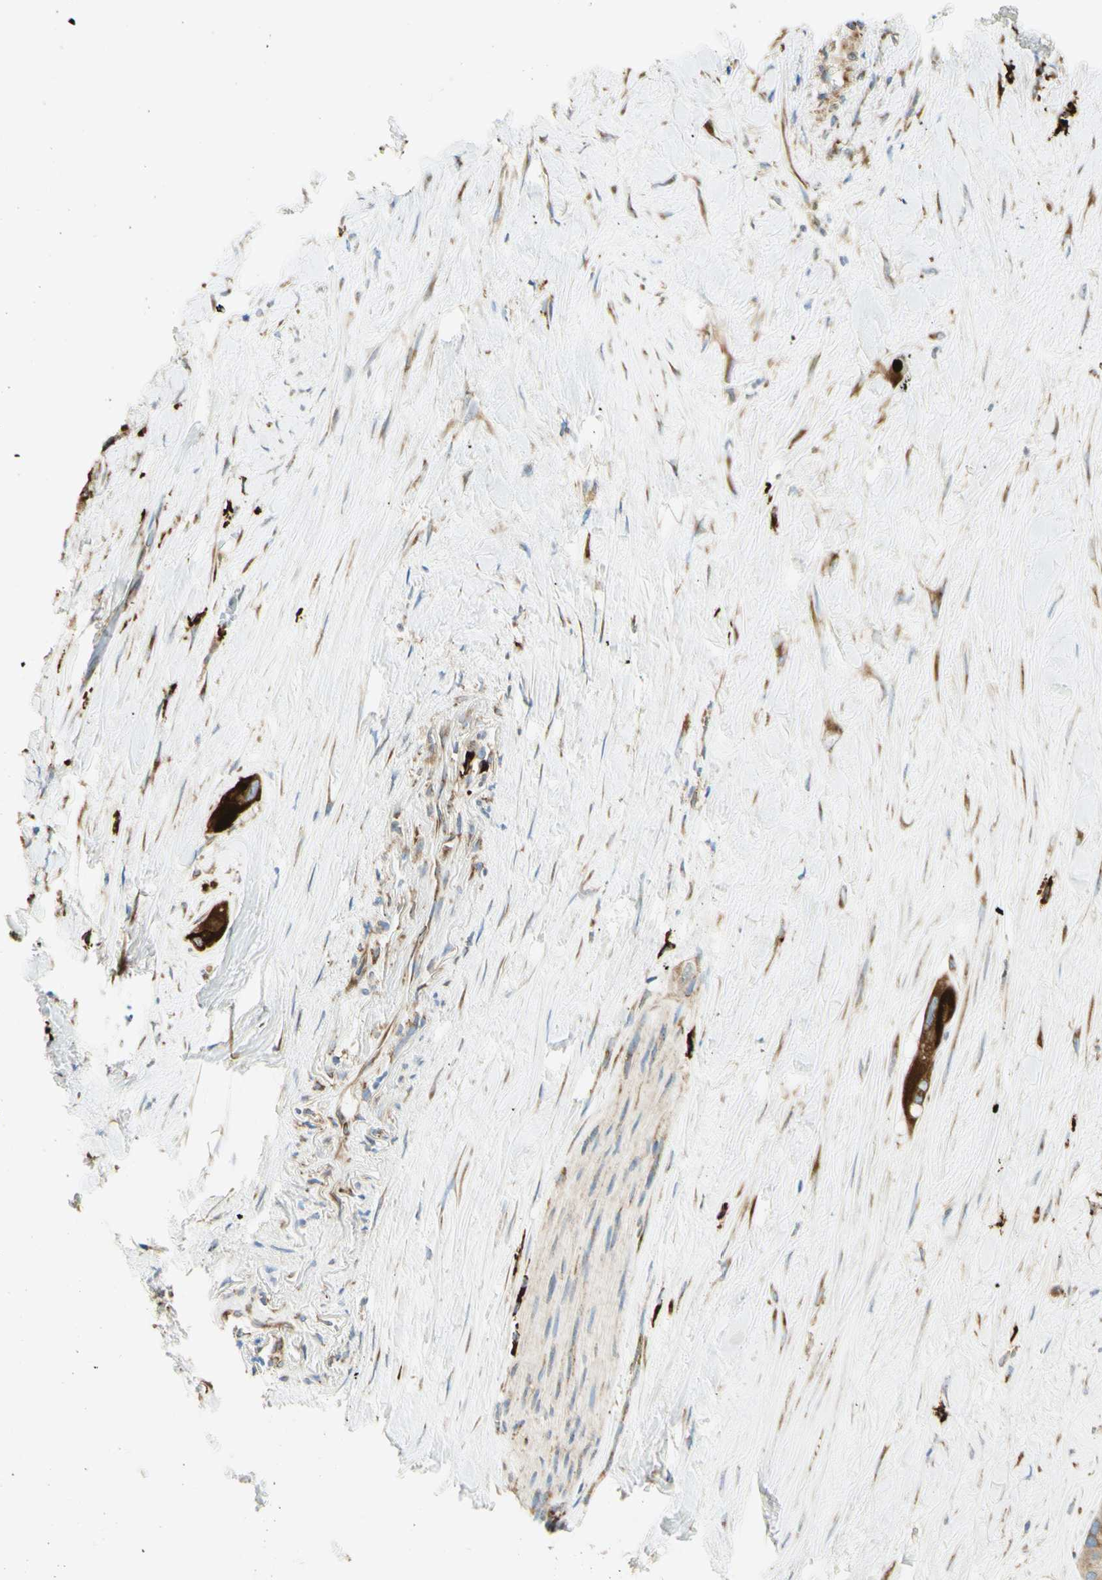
{"staining": {"intensity": "strong", "quantity": ">75%", "location": "cytoplasmic/membranous"}, "tissue": "liver cancer", "cell_type": "Tumor cells", "image_type": "cancer", "snomed": [{"axis": "morphology", "description": "Cholangiocarcinoma"}, {"axis": "topography", "description": "Liver"}], "caption": "An image of cholangiocarcinoma (liver) stained for a protein reveals strong cytoplasmic/membranous brown staining in tumor cells.", "gene": "MANF", "patient": {"sex": "female", "age": 65}}